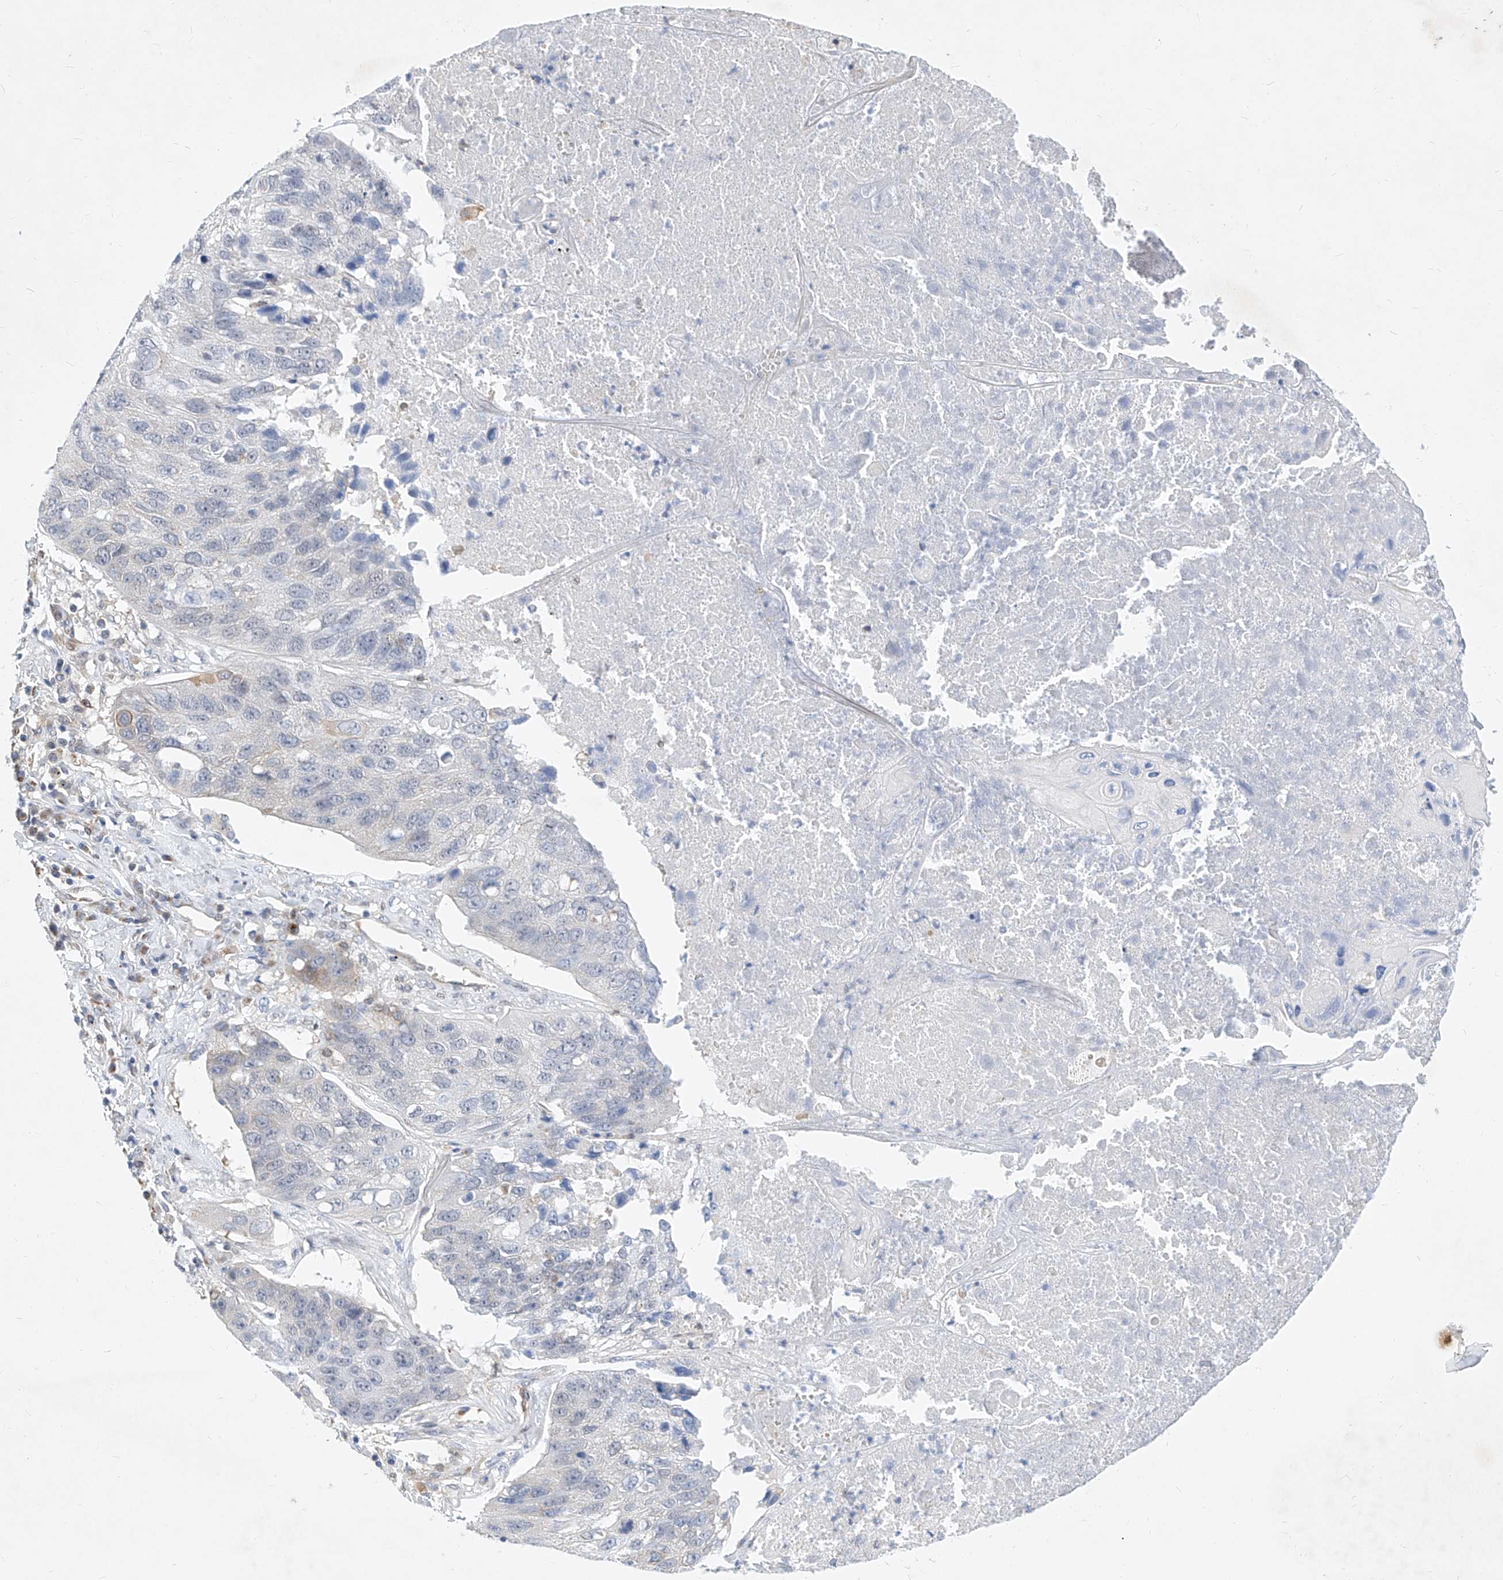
{"staining": {"intensity": "negative", "quantity": "none", "location": "none"}, "tissue": "lung cancer", "cell_type": "Tumor cells", "image_type": "cancer", "snomed": [{"axis": "morphology", "description": "Squamous cell carcinoma, NOS"}, {"axis": "topography", "description": "Lung"}], "caption": "A photomicrograph of human lung cancer is negative for staining in tumor cells.", "gene": "MX2", "patient": {"sex": "male", "age": 61}}